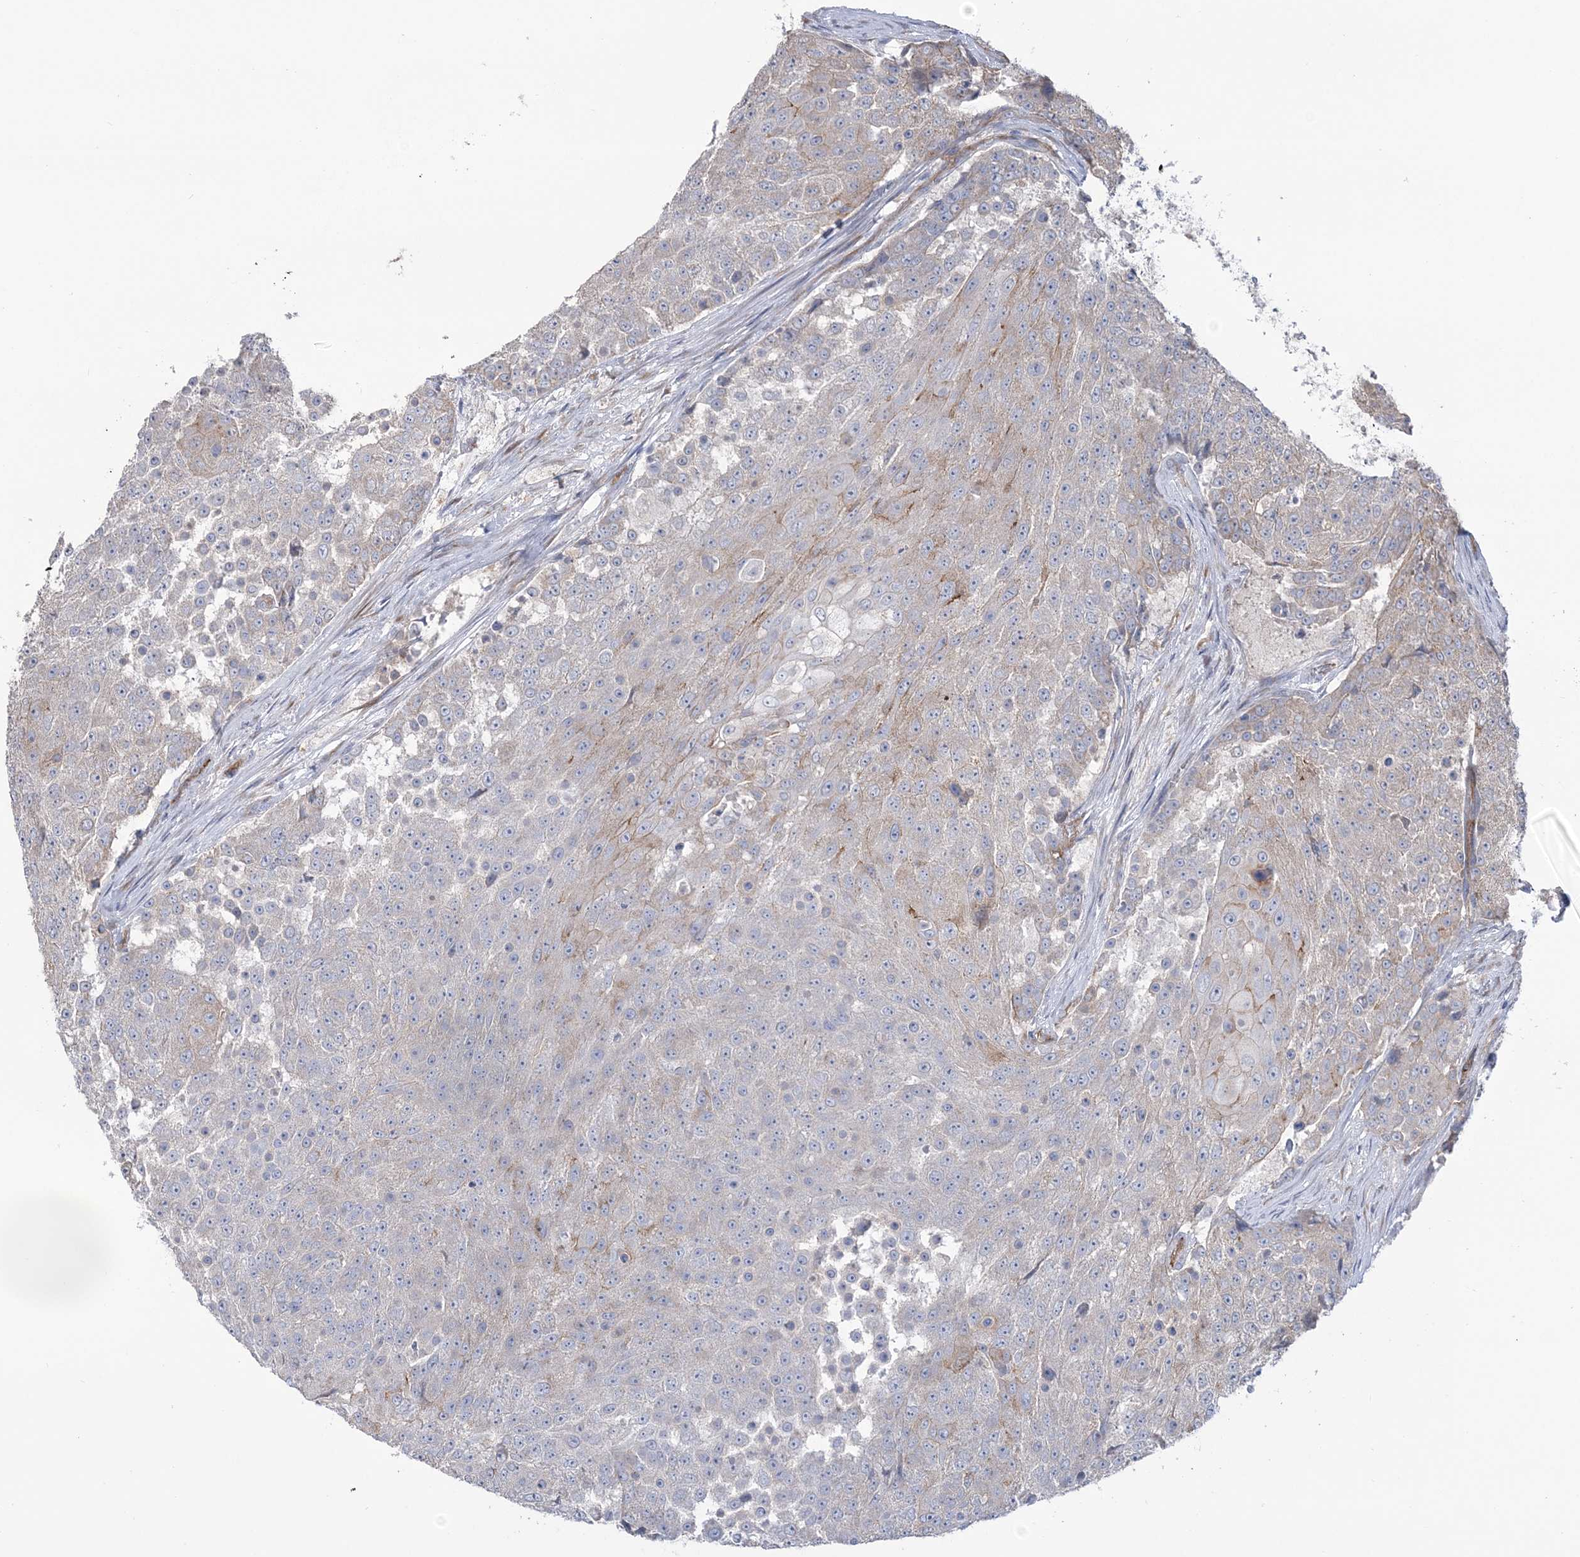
{"staining": {"intensity": "weak", "quantity": "25%-75%", "location": "cytoplasmic/membranous"}, "tissue": "urothelial cancer", "cell_type": "Tumor cells", "image_type": "cancer", "snomed": [{"axis": "morphology", "description": "Urothelial carcinoma, High grade"}, {"axis": "topography", "description": "Urinary bladder"}], "caption": "High-grade urothelial carcinoma stained for a protein shows weak cytoplasmic/membranous positivity in tumor cells.", "gene": "RAB11FIP5", "patient": {"sex": "female", "age": 63}}